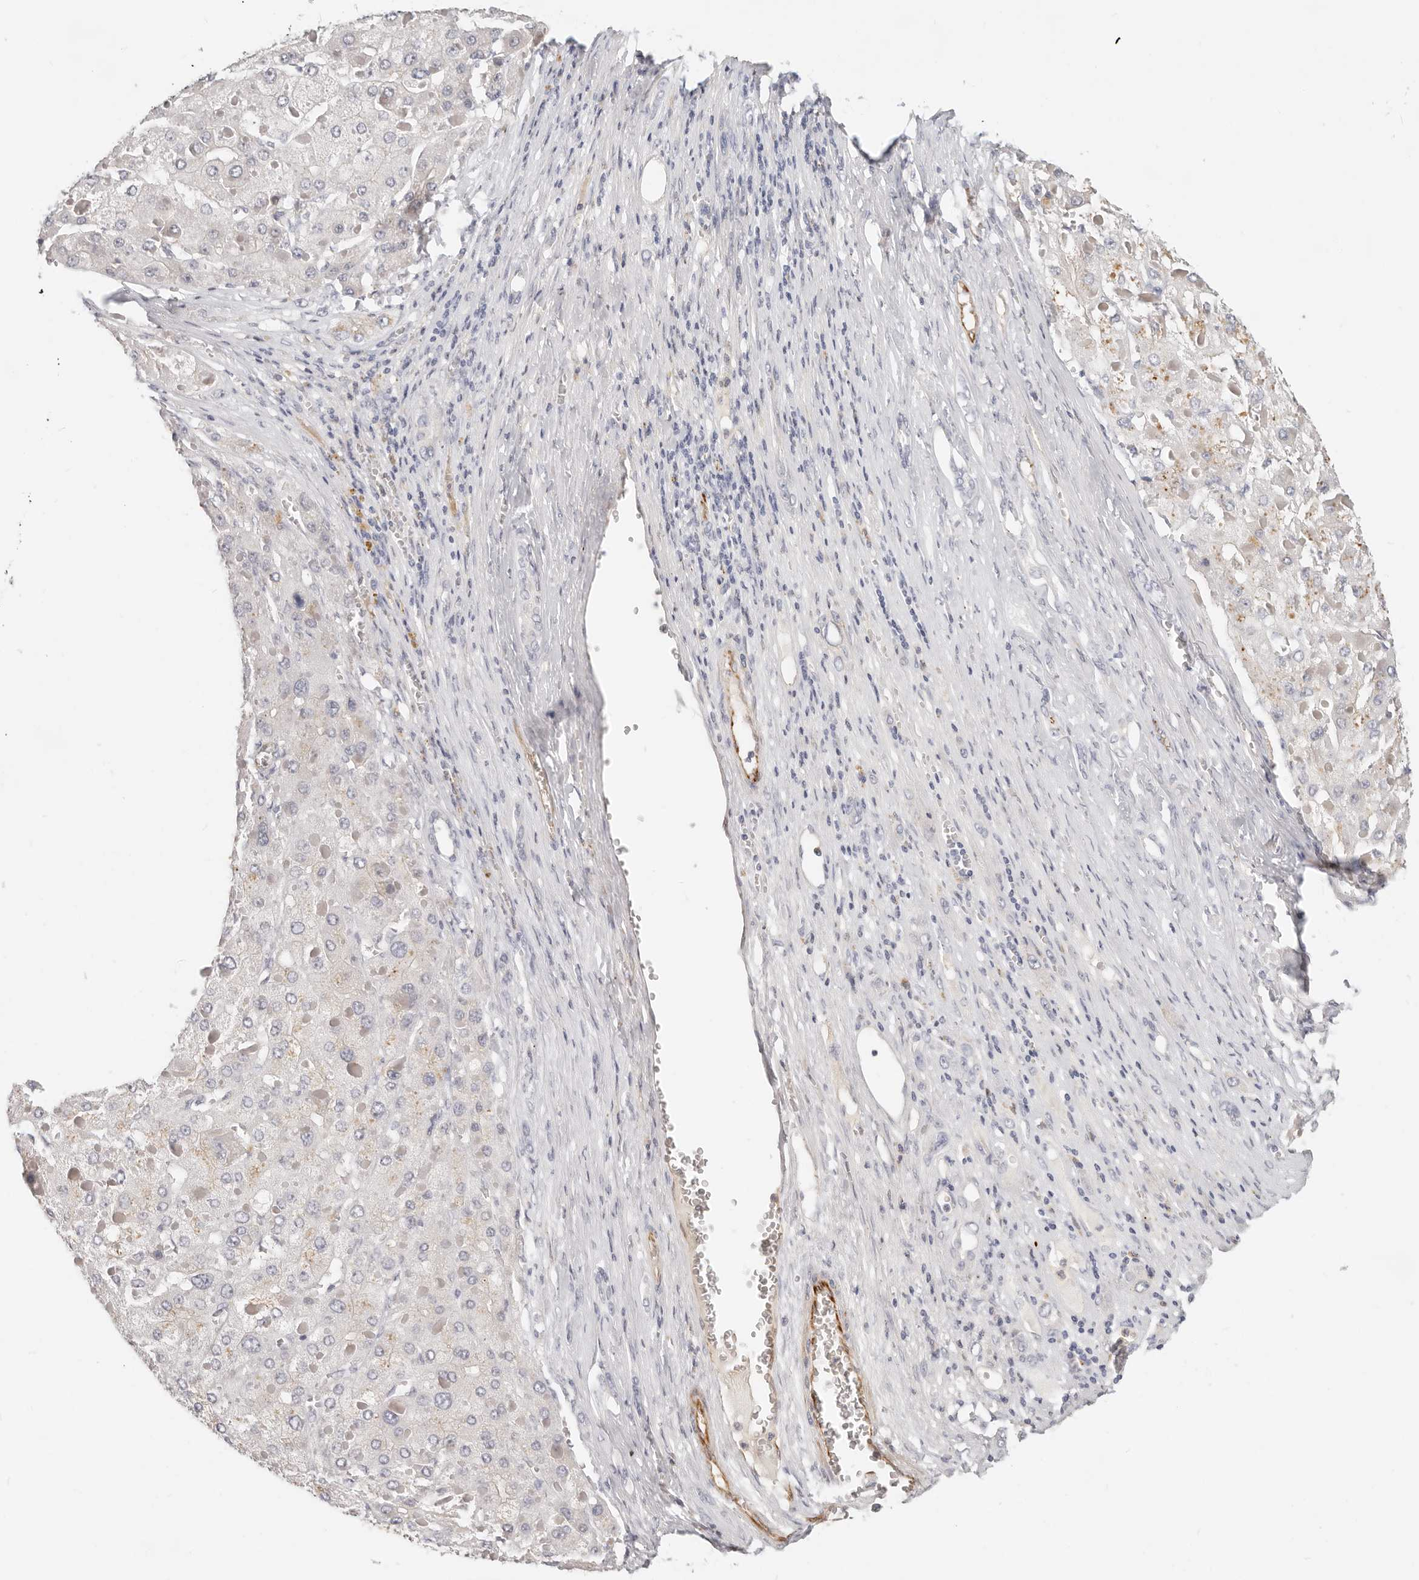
{"staining": {"intensity": "weak", "quantity": "<25%", "location": "cytoplasmic/membranous"}, "tissue": "liver cancer", "cell_type": "Tumor cells", "image_type": "cancer", "snomed": [{"axis": "morphology", "description": "Carcinoma, Hepatocellular, NOS"}, {"axis": "topography", "description": "Liver"}], "caption": "The immunohistochemistry image has no significant staining in tumor cells of liver cancer (hepatocellular carcinoma) tissue.", "gene": "ZRANB1", "patient": {"sex": "female", "age": 73}}